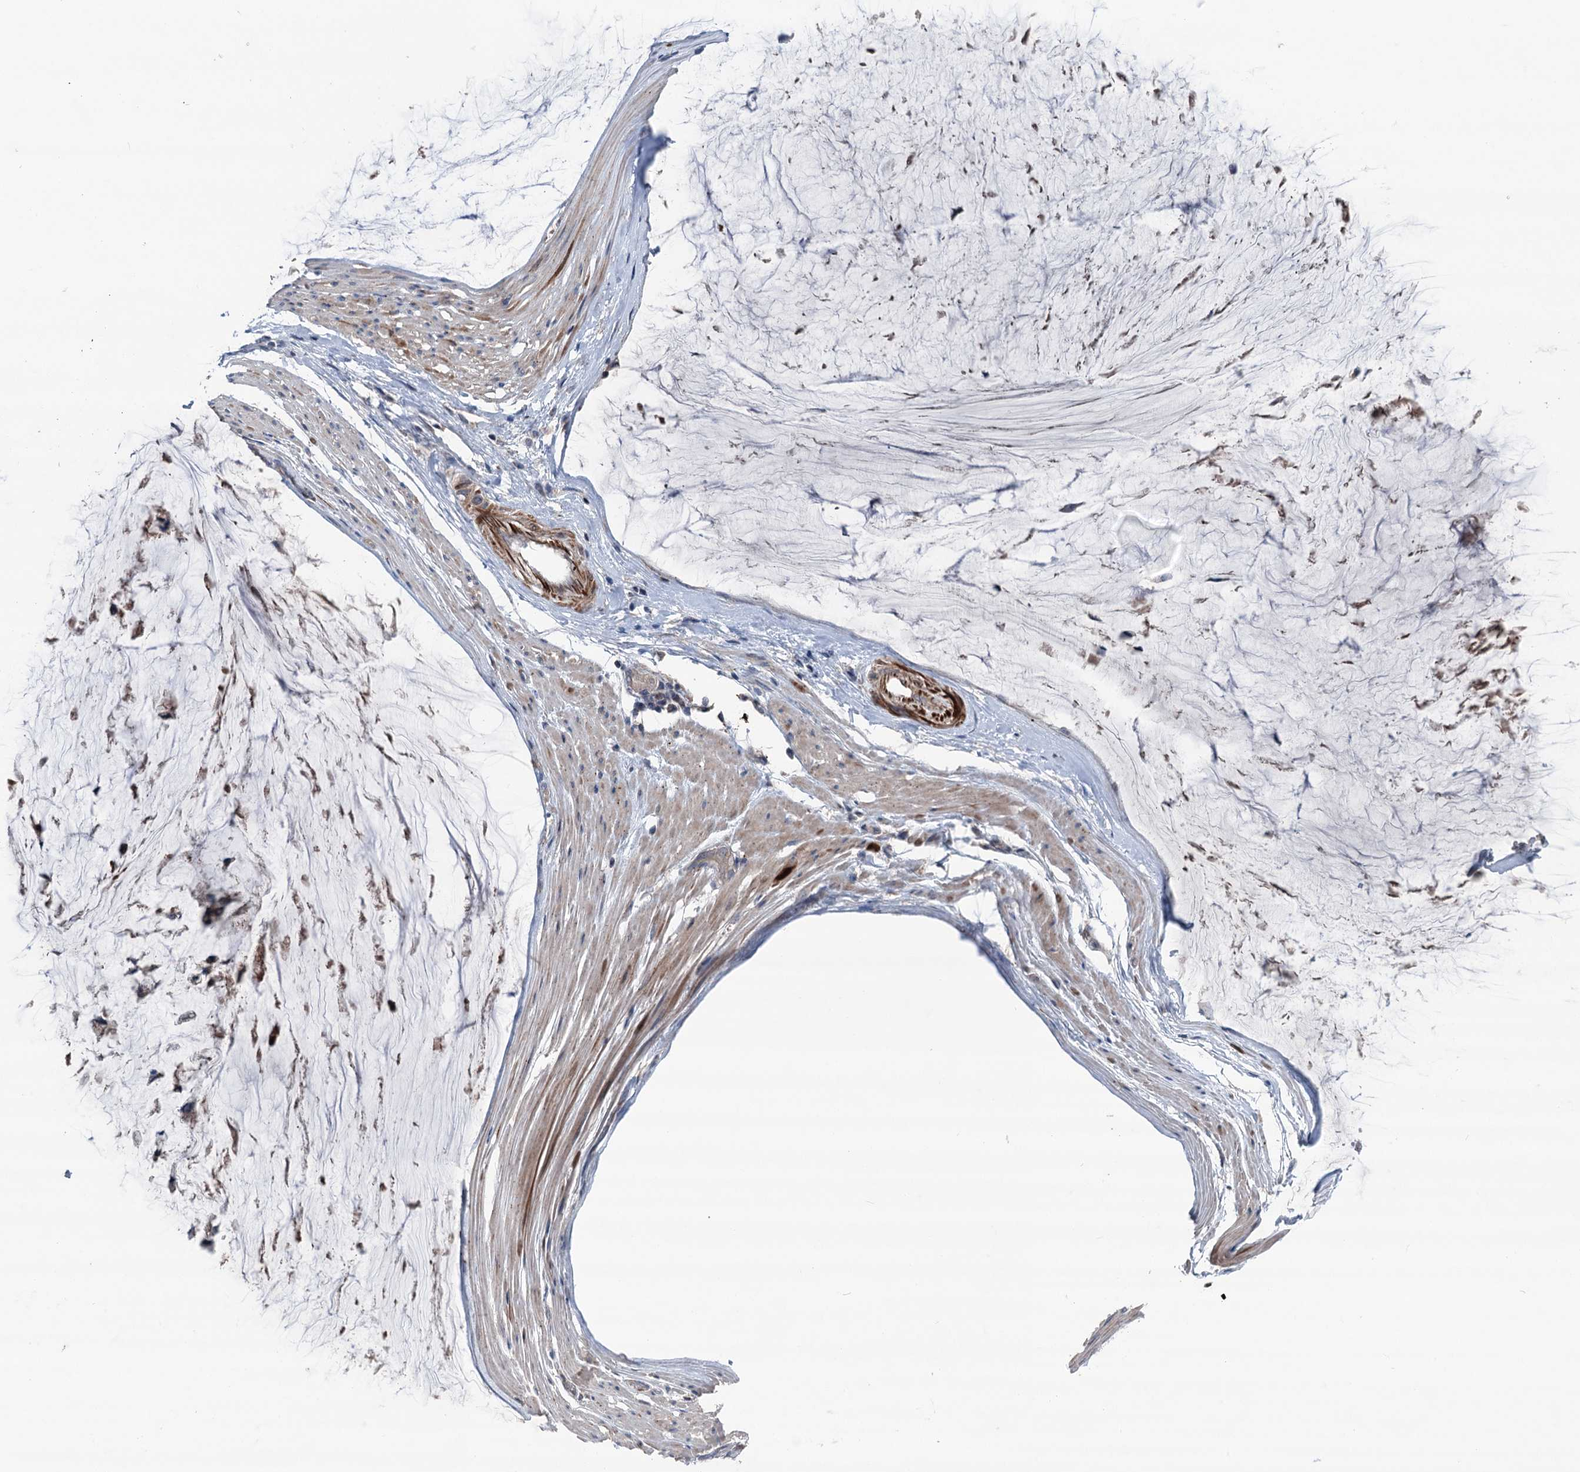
{"staining": {"intensity": "moderate", "quantity": "25%-75%", "location": "cytoplasmic/membranous,nuclear"}, "tissue": "ovarian cancer", "cell_type": "Tumor cells", "image_type": "cancer", "snomed": [{"axis": "morphology", "description": "Cystadenocarcinoma, mucinous, NOS"}, {"axis": "topography", "description": "Ovary"}], "caption": "IHC (DAB) staining of mucinous cystadenocarcinoma (ovarian) shows moderate cytoplasmic/membranous and nuclear protein expression in about 25%-75% of tumor cells.", "gene": "NCAPD2", "patient": {"sex": "female", "age": 39}}